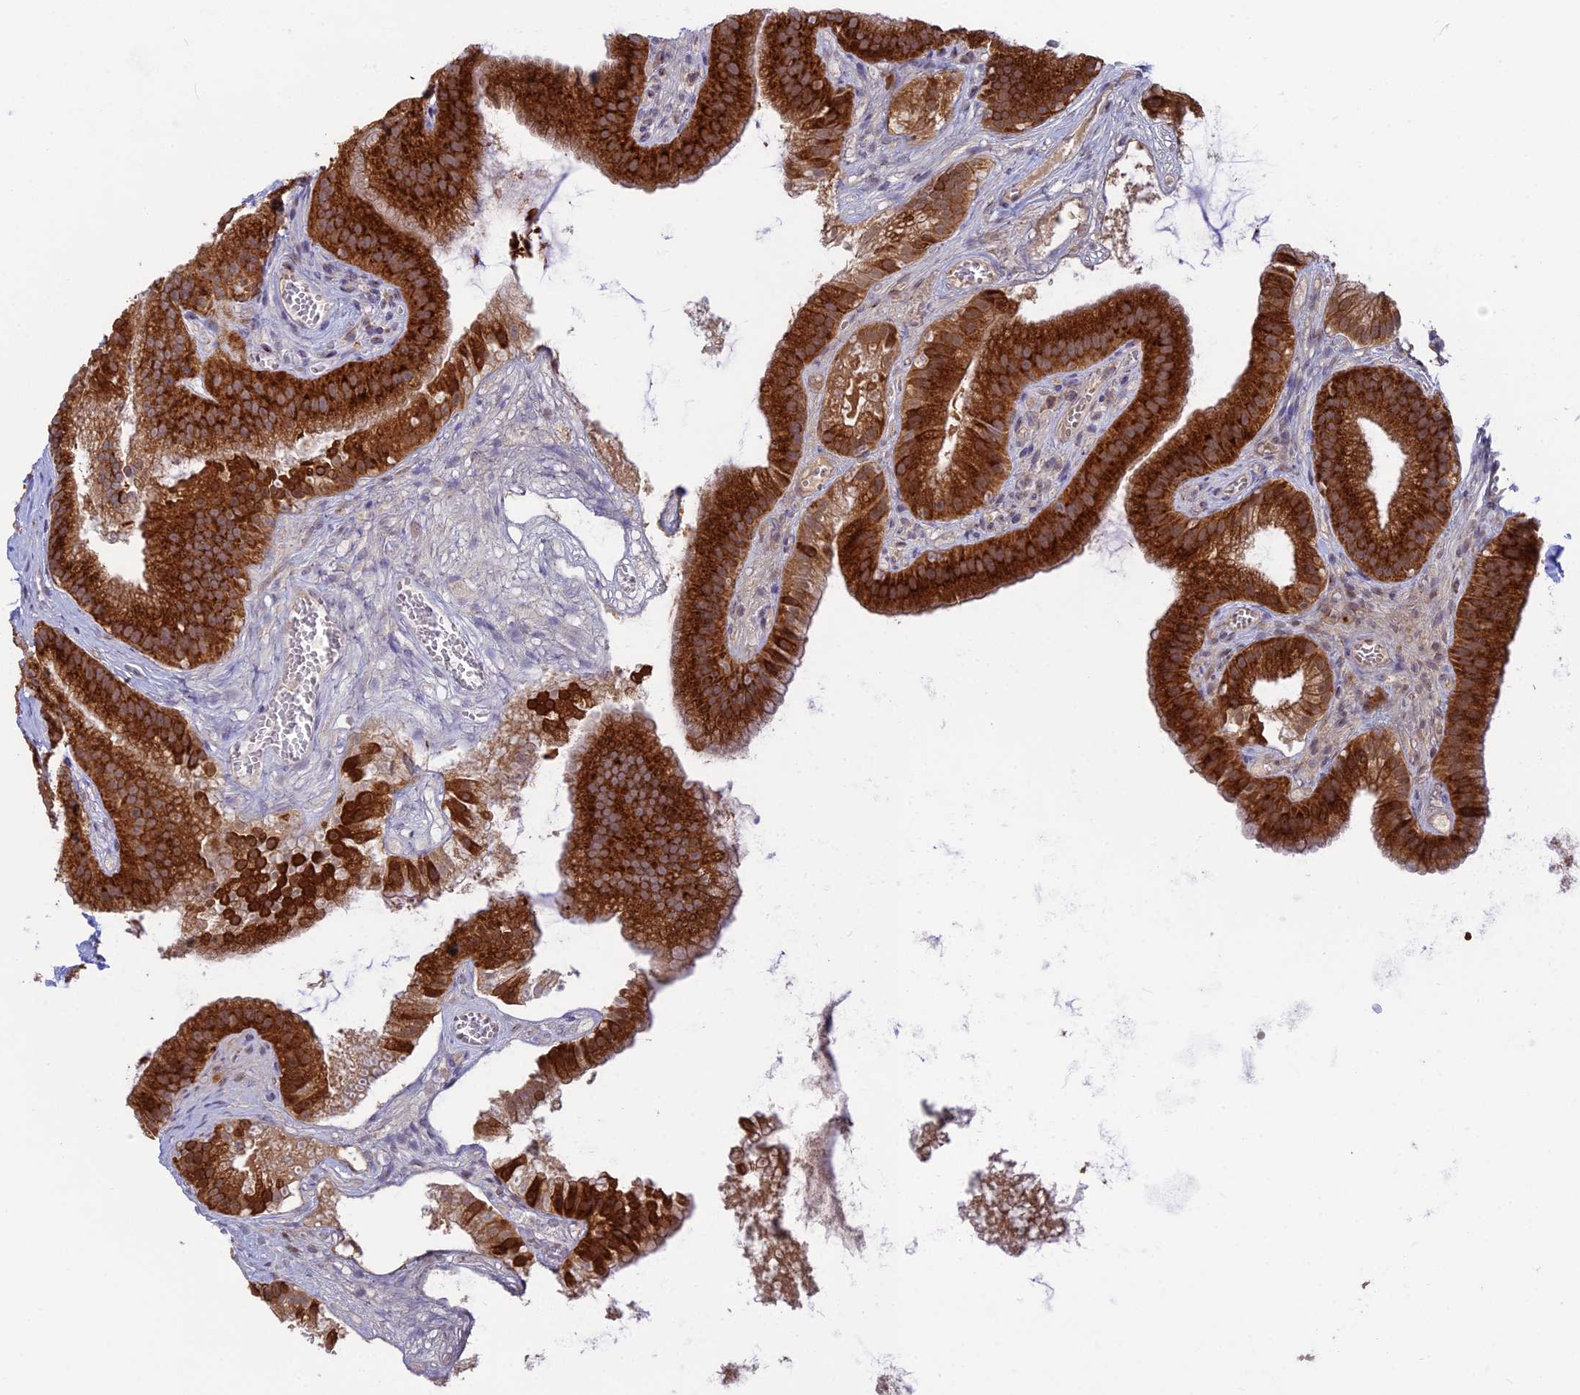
{"staining": {"intensity": "strong", "quantity": ">75%", "location": "cytoplasmic/membranous"}, "tissue": "gallbladder", "cell_type": "Glandular cells", "image_type": "normal", "snomed": [{"axis": "morphology", "description": "Normal tissue, NOS"}, {"axis": "topography", "description": "Gallbladder"}], "caption": "Protein staining by immunohistochemistry reveals strong cytoplasmic/membranous expression in about >75% of glandular cells in normal gallbladder. Nuclei are stained in blue.", "gene": "CLINT1", "patient": {"sex": "female", "age": 54}}